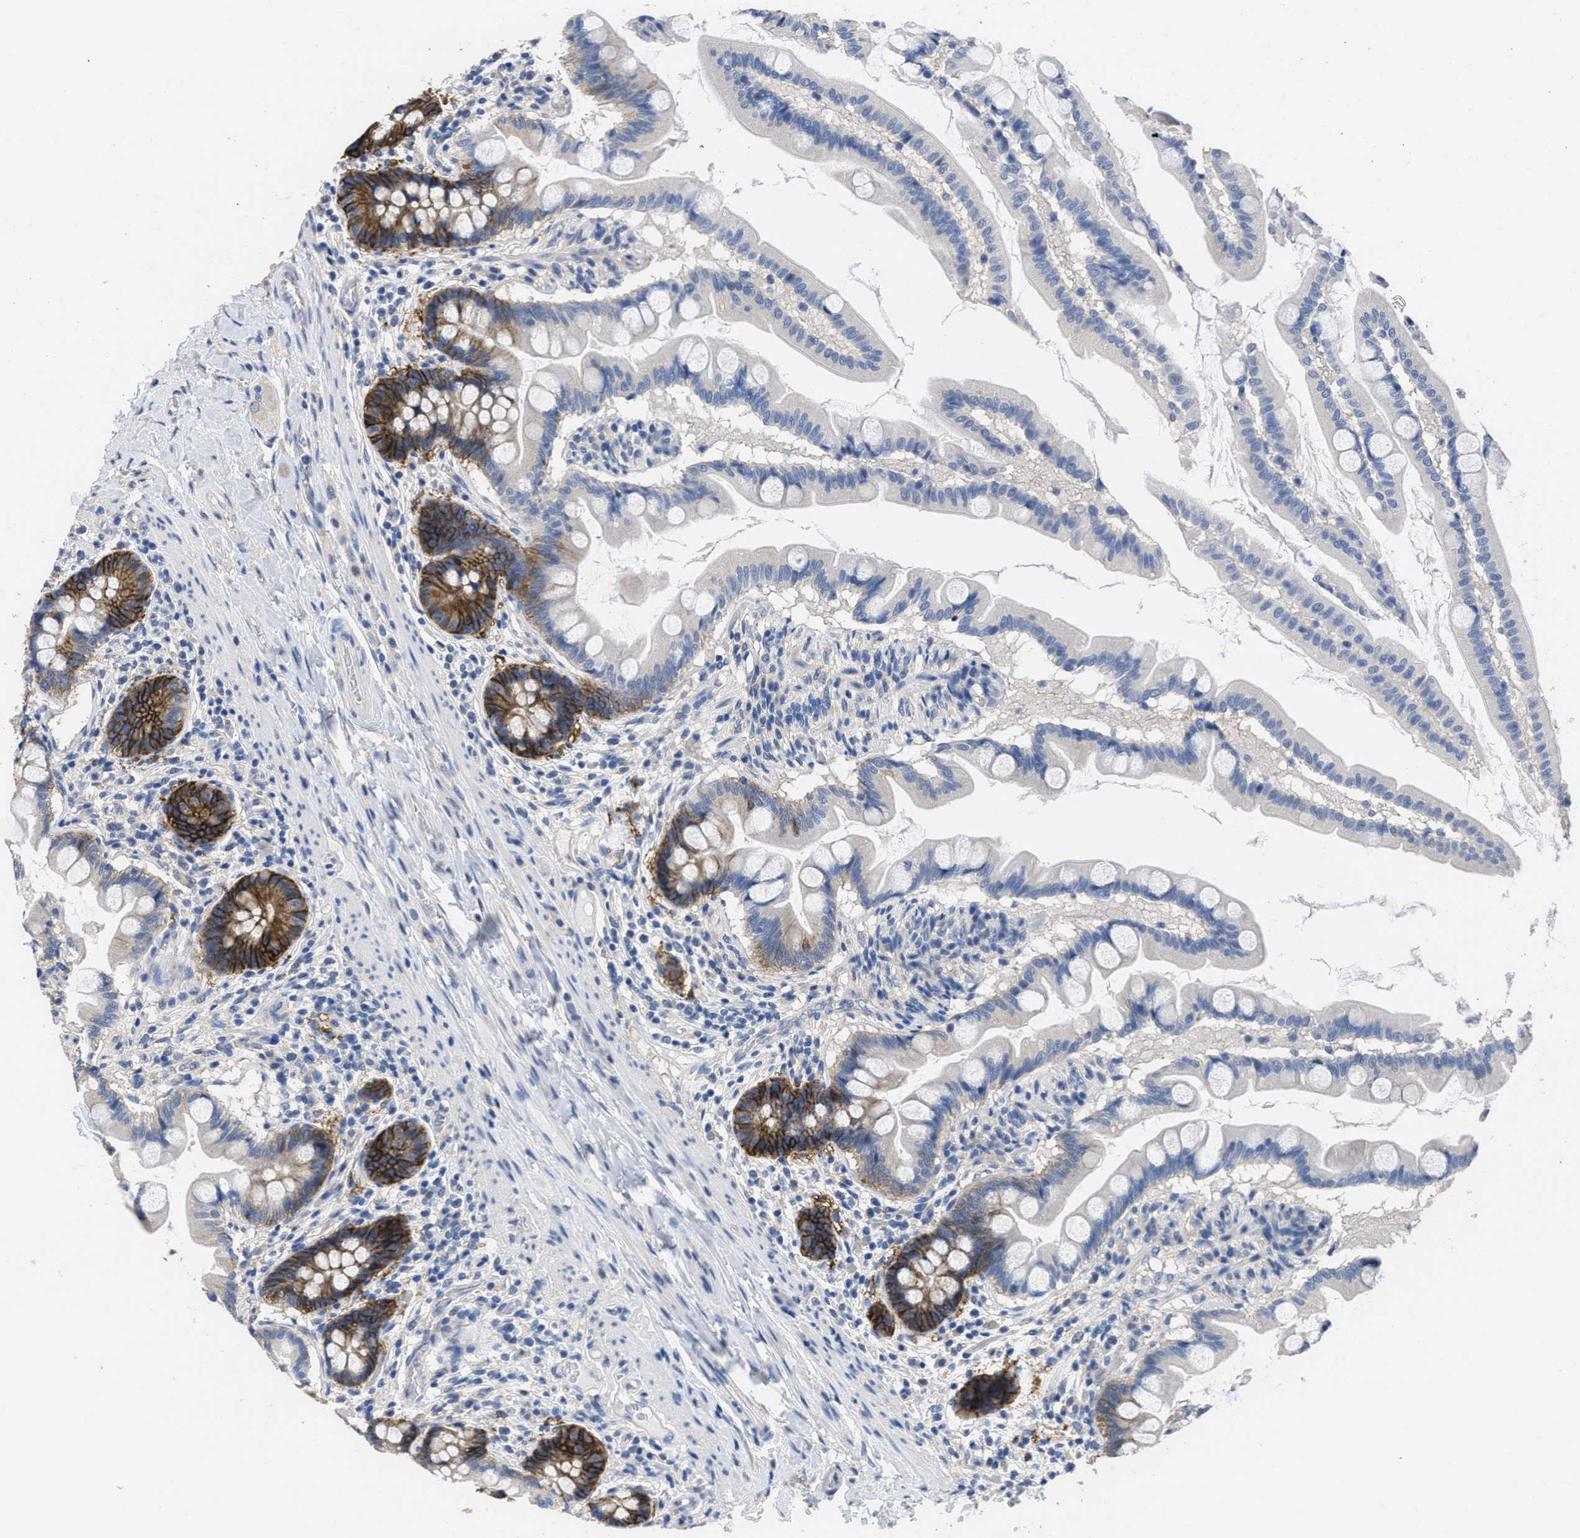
{"staining": {"intensity": "strong", "quantity": "25%-75%", "location": "cytoplasmic/membranous"}, "tissue": "small intestine", "cell_type": "Glandular cells", "image_type": "normal", "snomed": [{"axis": "morphology", "description": "Normal tissue, NOS"}, {"axis": "topography", "description": "Small intestine"}], "caption": "Immunohistochemical staining of benign human small intestine demonstrates strong cytoplasmic/membranous protein positivity in approximately 25%-75% of glandular cells.", "gene": "CA9", "patient": {"sex": "female", "age": 56}}